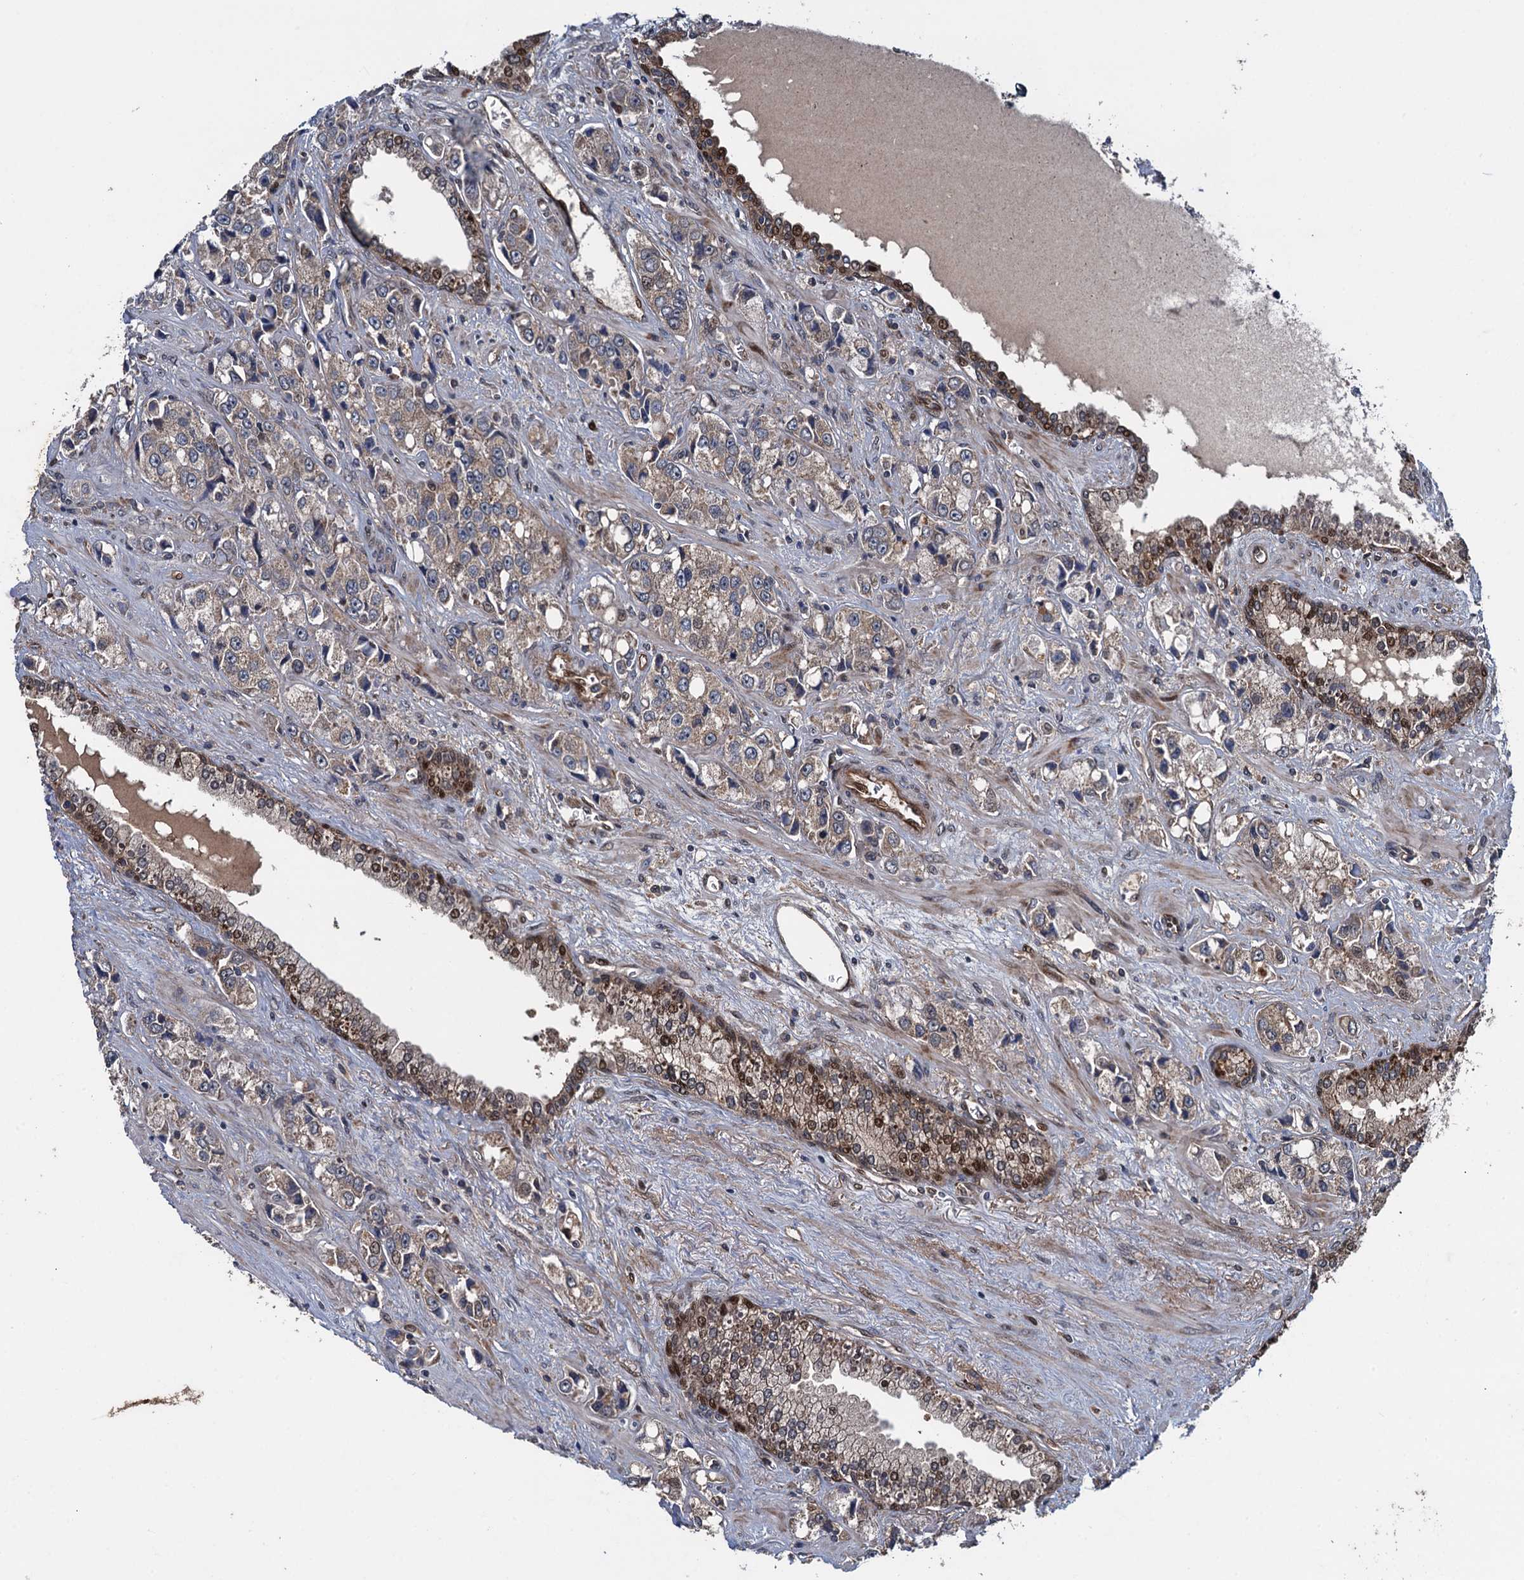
{"staining": {"intensity": "weak", "quantity": ">75%", "location": "cytoplasmic/membranous"}, "tissue": "prostate cancer", "cell_type": "Tumor cells", "image_type": "cancer", "snomed": [{"axis": "morphology", "description": "Adenocarcinoma, High grade"}, {"axis": "topography", "description": "Prostate"}], "caption": "There is low levels of weak cytoplasmic/membranous staining in tumor cells of prostate cancer (high-grade adenocarcinoma), as demonstrated by immunohistochemical staining (brown color).", "gene": "RHOBTB1", "patient": {"sex": "male", "age": 74}}